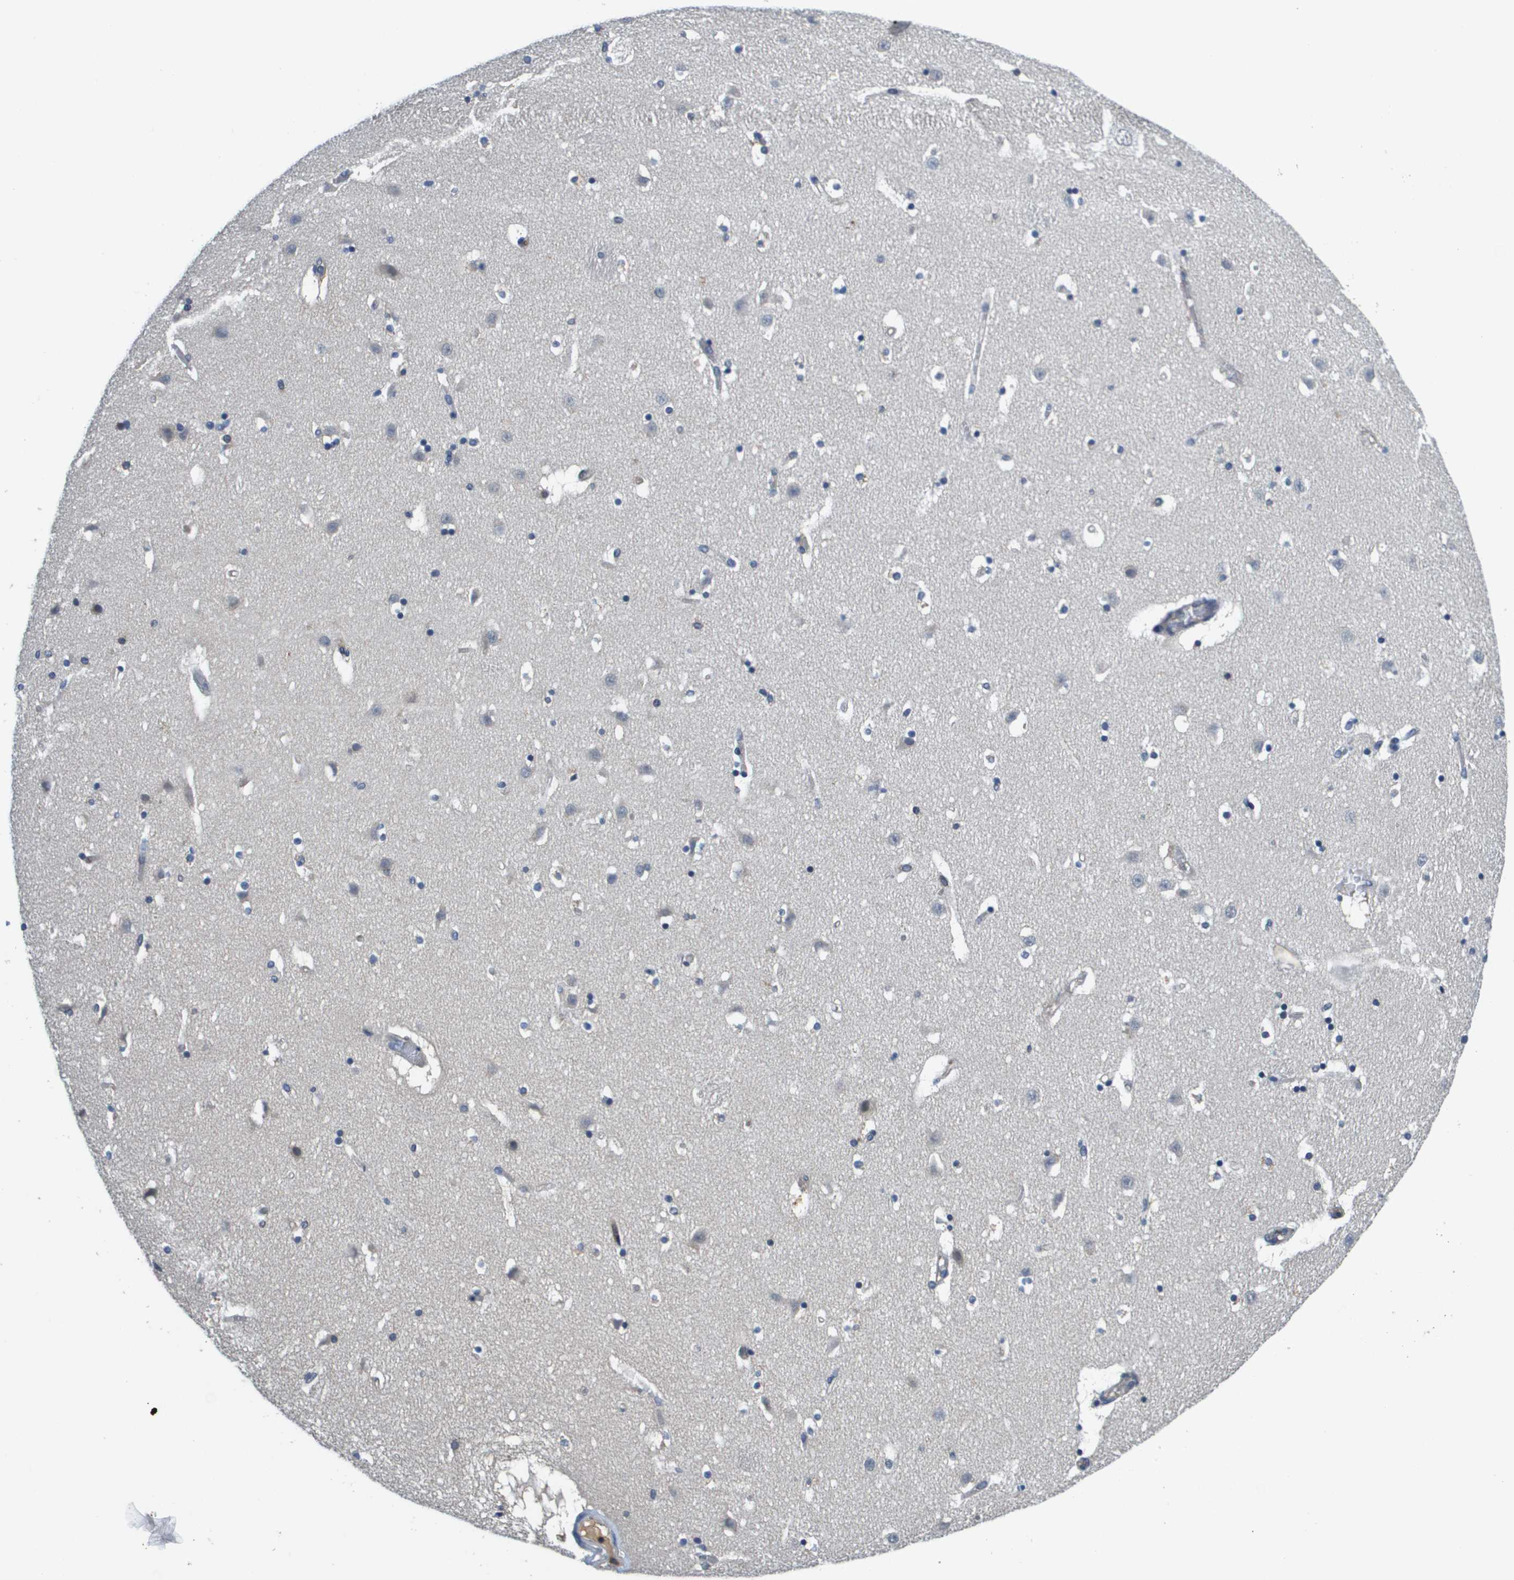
{"staining": {"intensity": "negative", "quantity": "none", "location": "none"}, "tissue": "caudate", "cell_type": "Glial cells", "image_type": "normal", "snomed": [{"axis": "morphology", "description": "Normal tissue, NOS"}, {"axis": "topography", "description": "Lateral ventricle wall"}], "caption": "The photomicrograph shows no staining of glial cells in benign caudate. (Stains: DAB (3,3'-diaminobenzidine) IHC with hematoxylin counter stain, Microscopy: brightfield microscopy at high magnification).", "gene": "SLC16A3", "patient": {"sex": "male", "age": 45}}